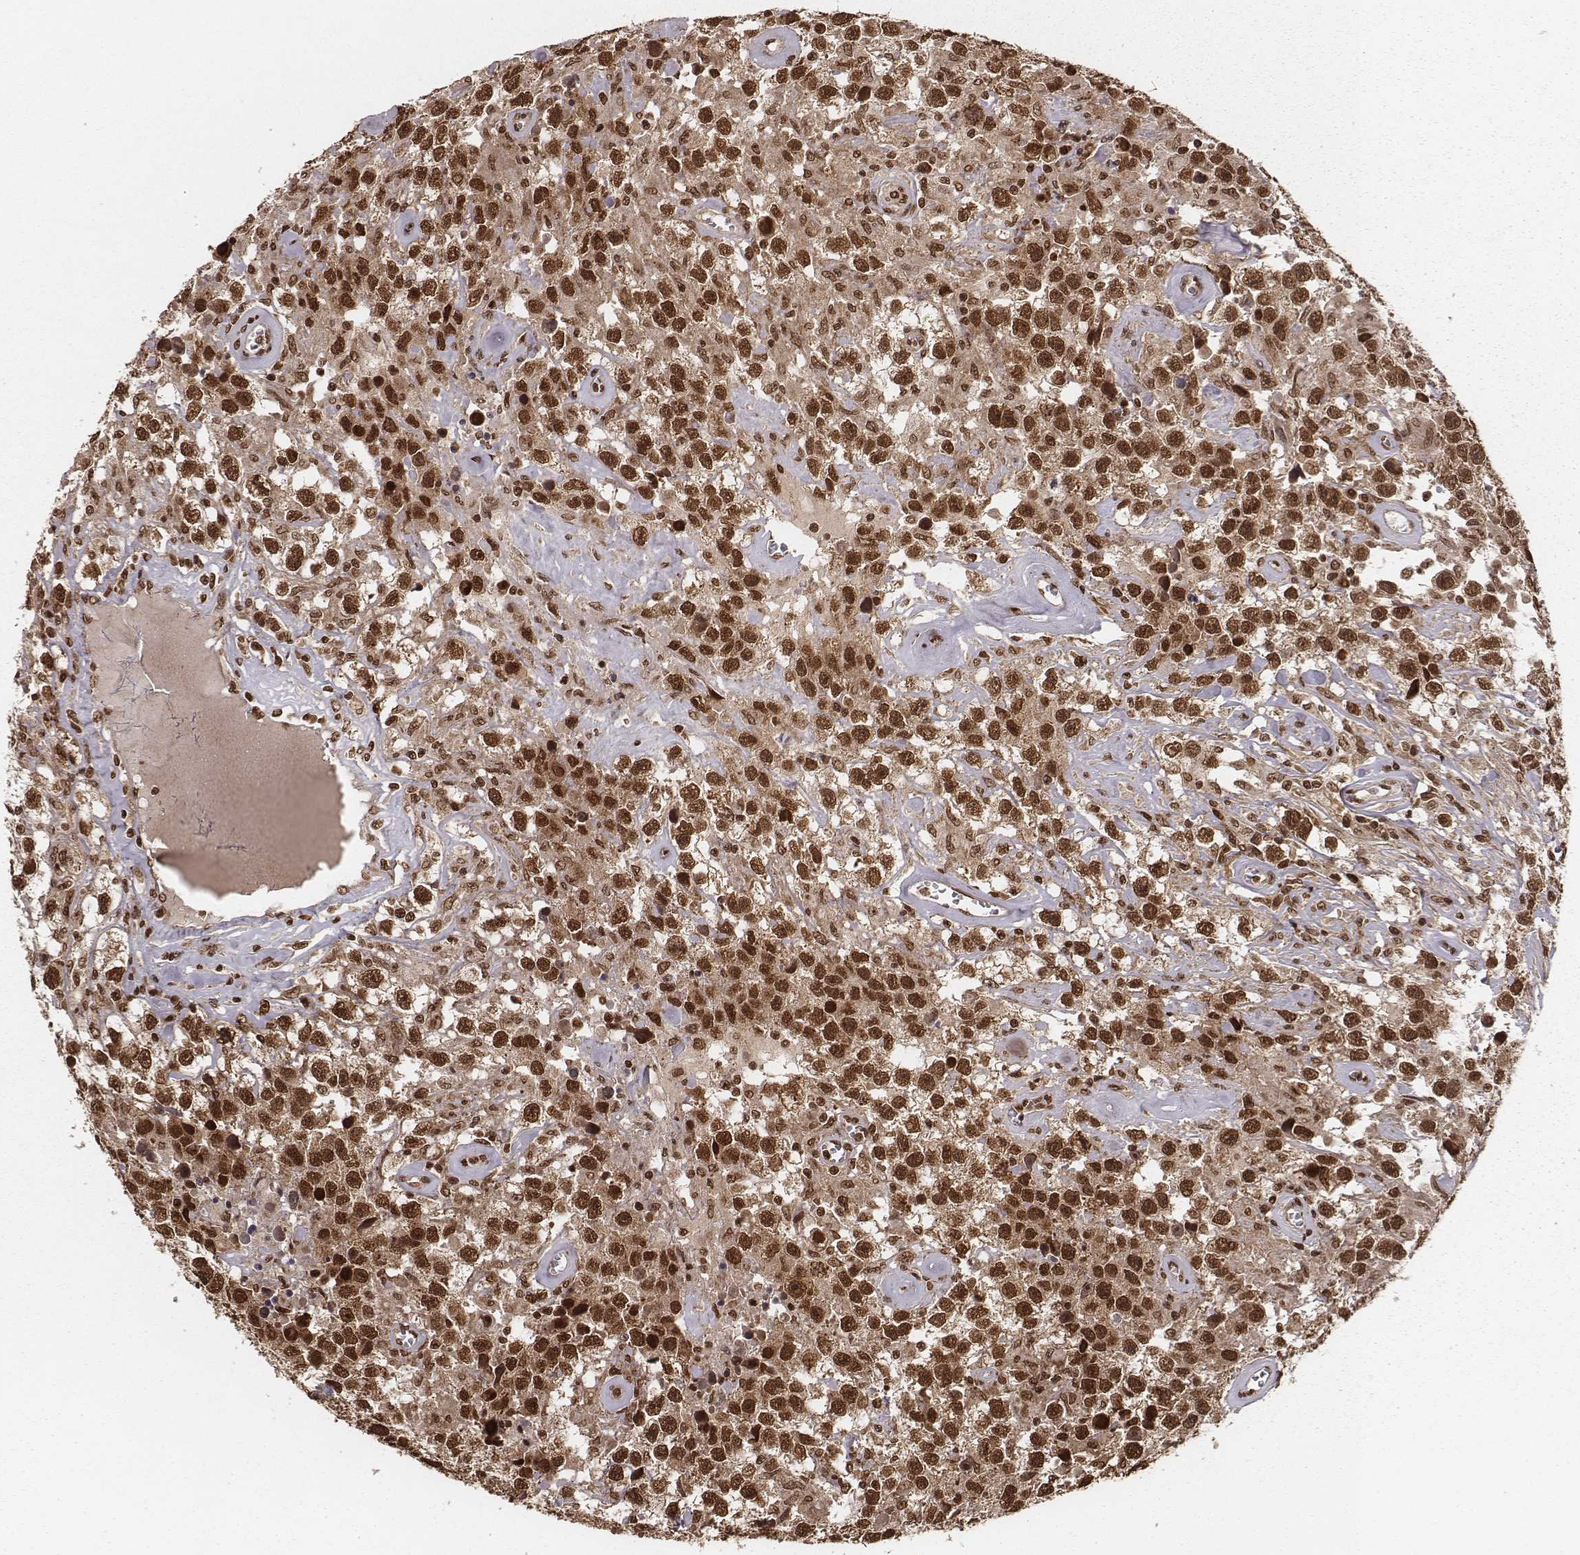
{"staining": {"intensity": "strong", "quantity": ">75%", "location": "cytoplasmic/membranous,nuclear"}, "tissue": "testis cancer", "cell_type": "Tumor cells", "image_type": "cancer", "snomed": [{"axis": "morphology", "description": "Seminoma, NOS"}, {"axis": "topography", "description": "Testis"}], "caption": "Protein staining by immunohistochemistry exhibits strong cytoplasmic/membranous and nuclear expression in about >75% of tumor cells in testis cancer.", "gene": "NFX1", "patient": {"sex": "male", "age": 43}}